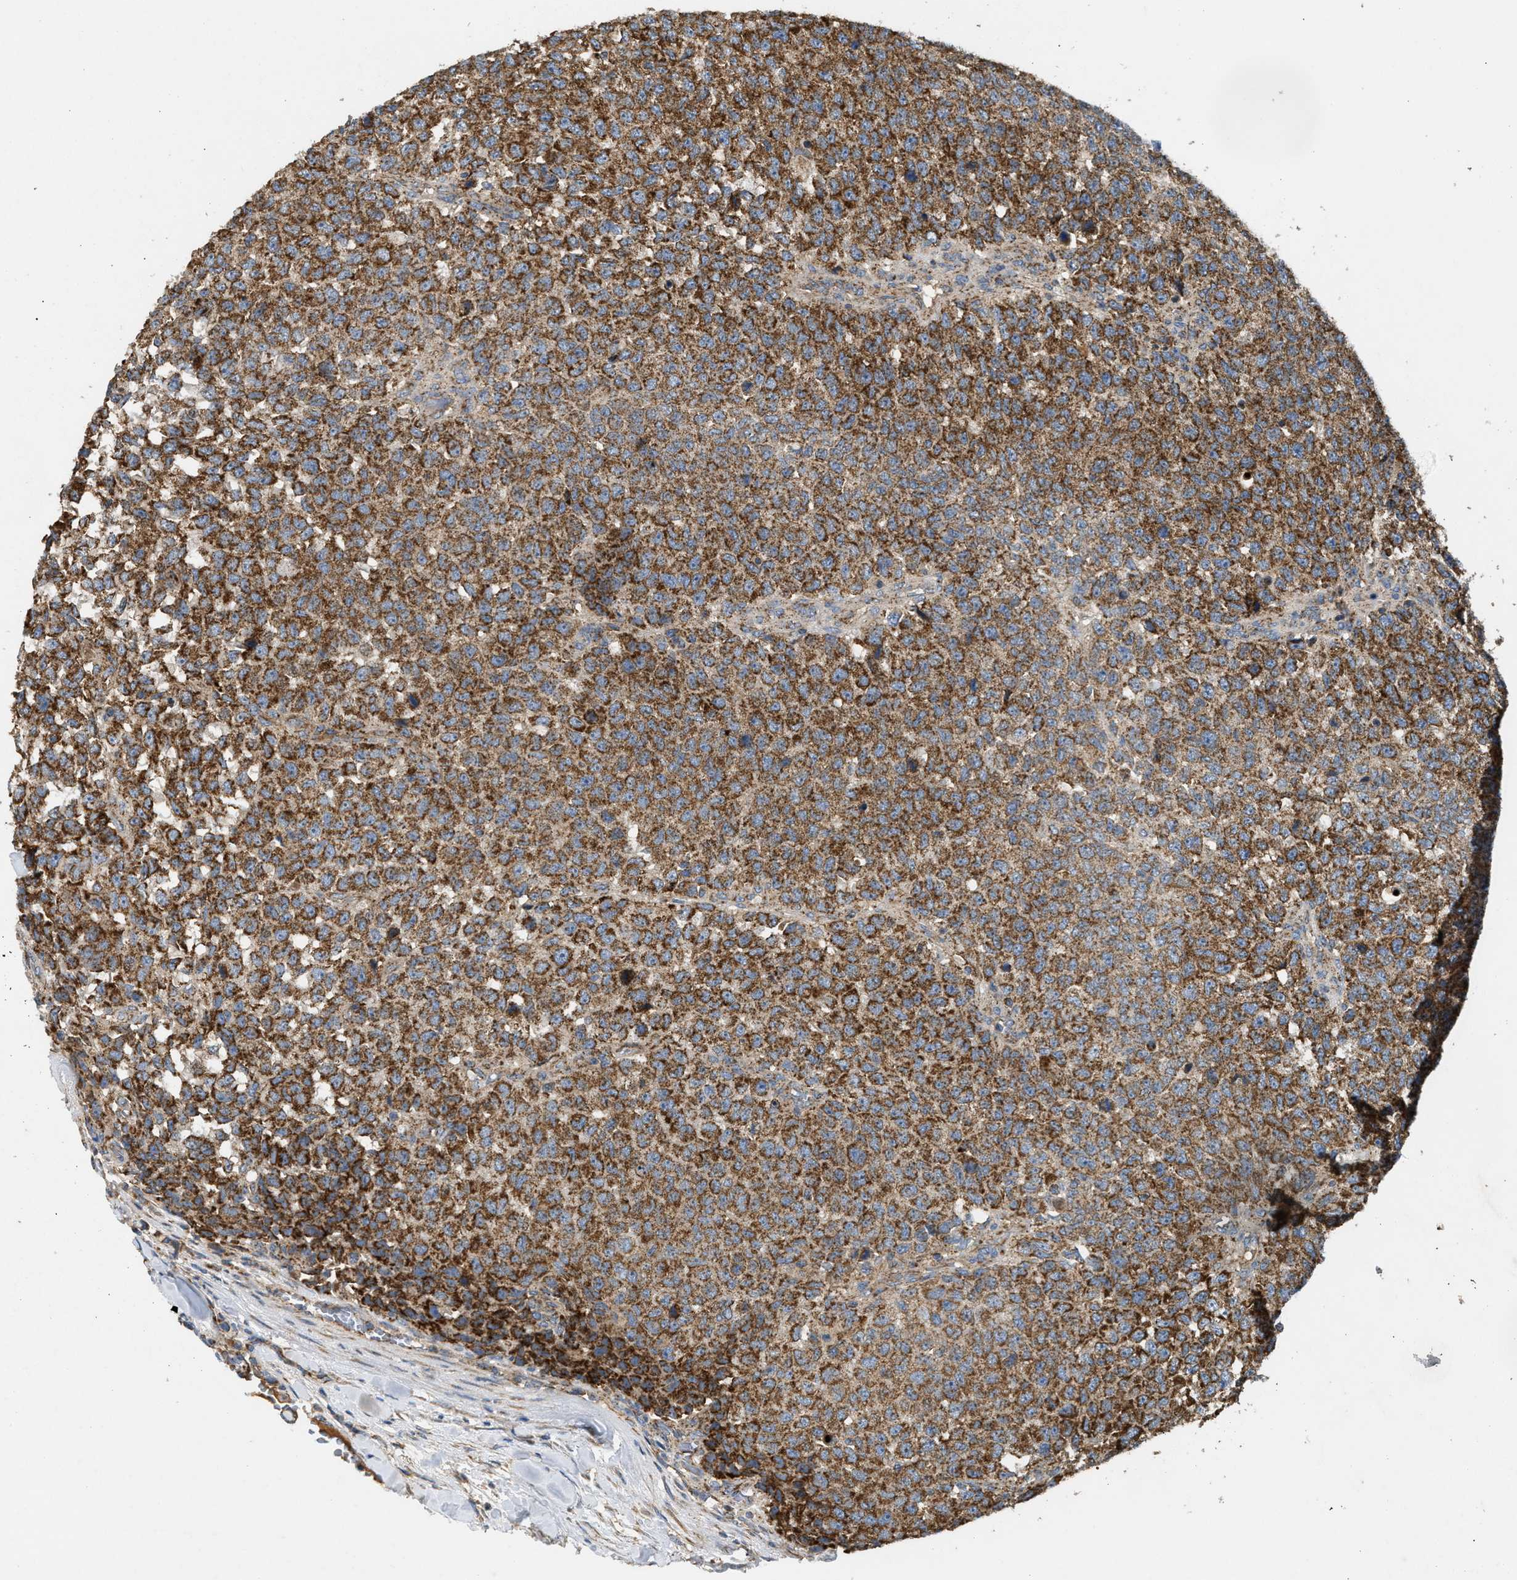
{"staining": {"intensity": "strong", "quantity": ">75%", "location": "cytoplasmic/membranous"}, "tissue": "testis cancer", "cell_type": "Tumor cells", "image_type": "cancer", "snomed": [{"axis": "morphology", "description": "Seminoma, NOS"}, {"axis": "topography", "description": "Testis"}], "caption": "Testis cancer (seminoma) stained with immunohistochemistry displays strong cytoplasmic/membranous staining in approximately >75% of tumor cells.", "gene": "TACO1", "patient": {"sex": "male", "age": 59}}